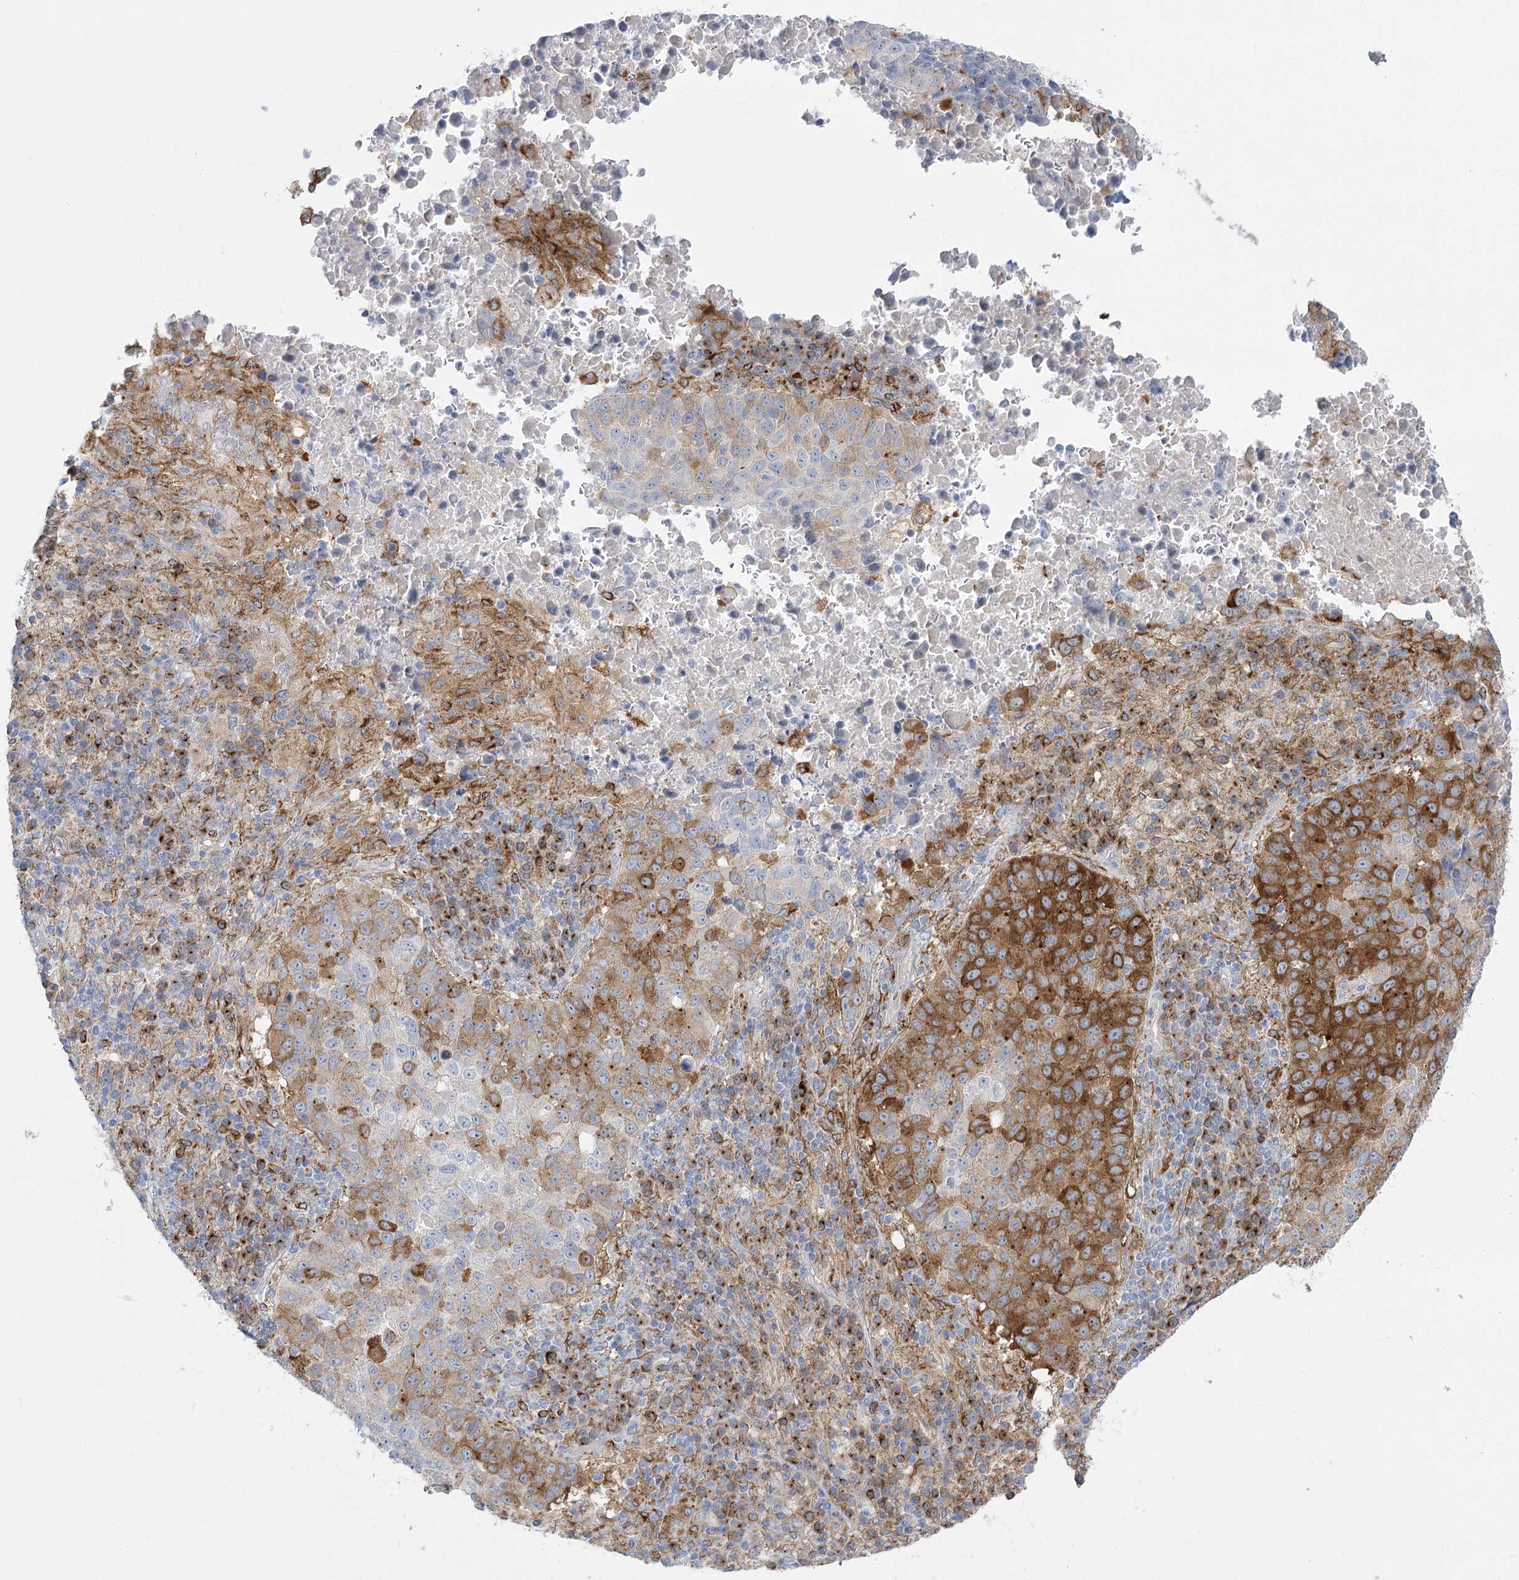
{"staining": {"intensity": "strong", "quantity": "25%-75%", "location": "cytoplasmic/membranous"}, "tissue": "lung cancer", "cell_type": "Tumor cells", "image_type": "cancer", "snomed": [{"axis": "morphology", "description": "Squamous cell carcinoma, NOS"}, {"axis": "topography", "description": "Lung"}], "caption": "Lung cancer (squamous cell carcinoma) stained with a protein marker reveals strong staining in tumor cells.", "gene": "CCDC88A", "patient": {"sex": "male", "age": 73}}